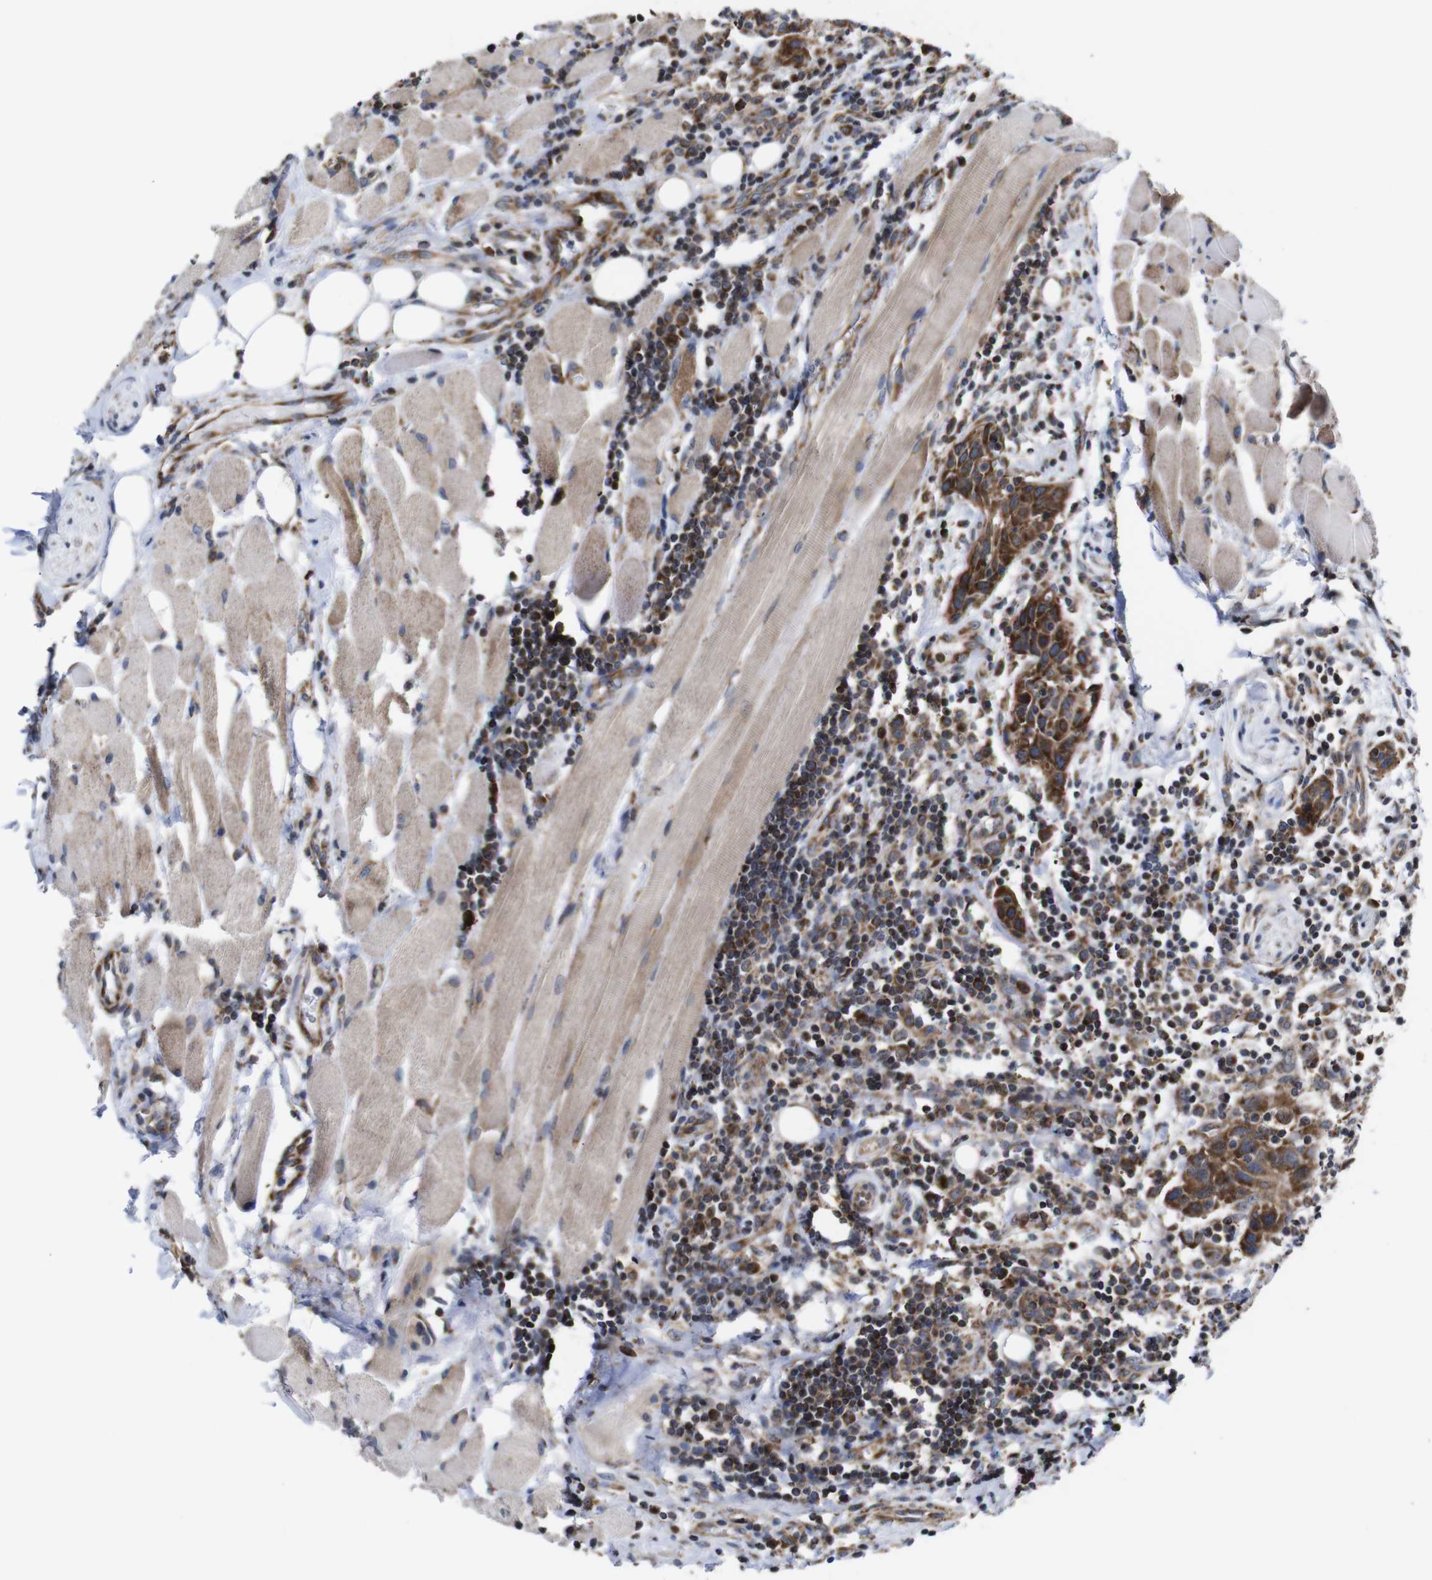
{"staining": {"intensity": "strong", "quantity": ">75%", "location": "cytoplasmic/membranous"}, "tissue": "head and neck cancer", "cell_type": "Tumor cells", "image_type": "cancer", "snomed": [{"axis": "morphology", "description": "Squamous cell carcinoma, NOS"}, {"axis": "topography", "description": "Oral tissue"}, {"axis": "topography", "description": "Head-Neck"}], "caption": "Human head and neck cancer (squamous cell carcinoma) stained with a protein marker shows strong staining in tumor cells.", "gene": "C17orf80", "patient": {"sex": "female", "age": 50}}